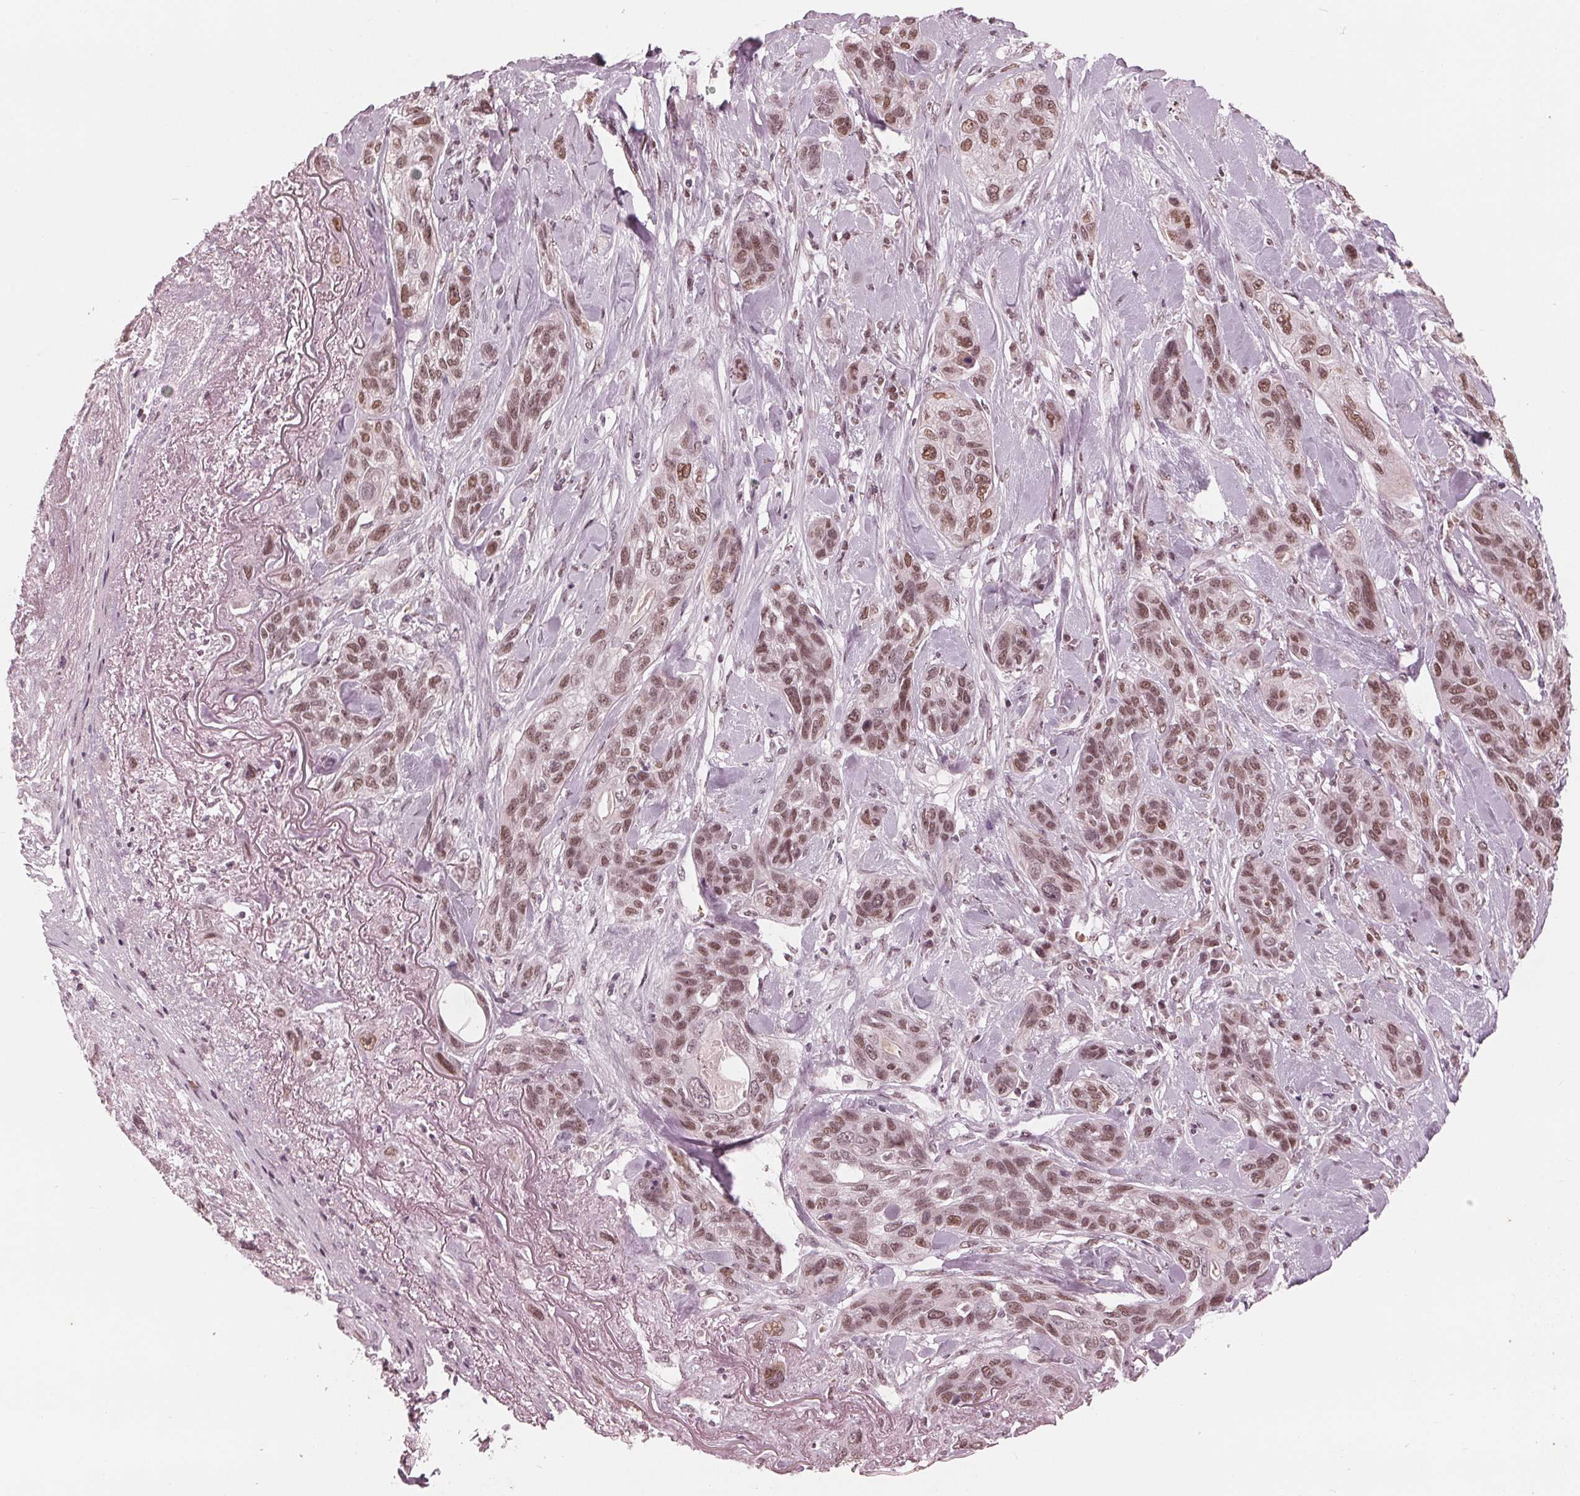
{"staining": {"intensity": "weak", "quantity": ">75%", "location": "nuclear"}, "tissue": "lung cancer", "cell_type": "Tumor cells", "image_type": "cancer", "snomed": [{"axis": "morphology", "description": "Squamous cell carcinoma, NOS"}, {"axis": "topography", "description": "Lung"}], "caption": "Tumor cells demonstrate low levels of weak nuclear expression in about >75% of cells in lung cancer.", "gene": "DNMT3L", "patient": {"sex": "female", "age": 70}}